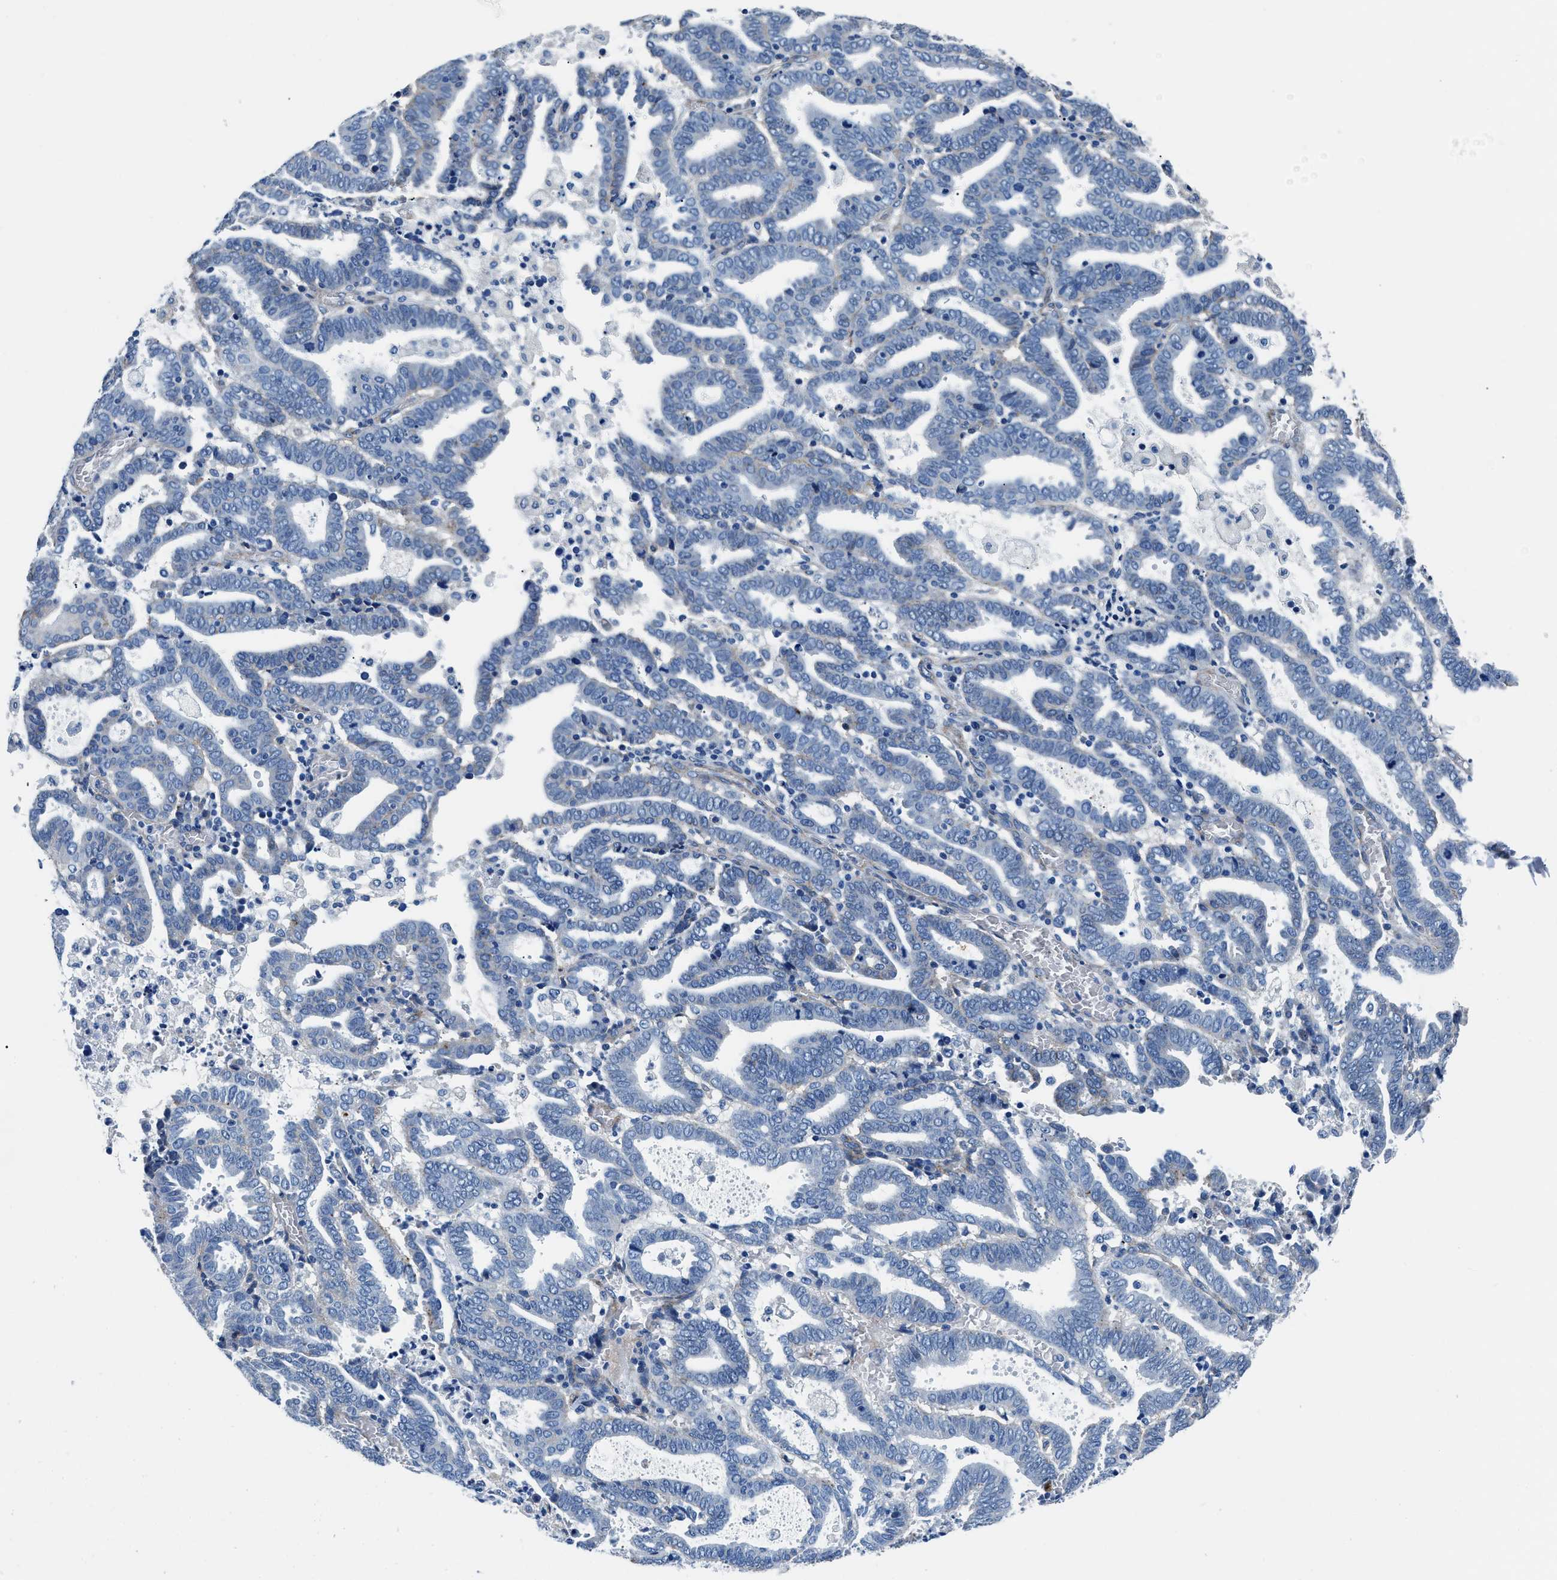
{"staining": {"intensity": "negative", "quantity": "none", "location": "none"}, "tissue": "endometrial cancer", "cell_type": "Tumor cells", "image_type": "cancer", "snomed": [{"axis": "morphology", "description": "Adenocarcinoma, NOS"}, {"axis": "topography", "description": "Uterus"}], "caption": "An image of human endometrial adenocarcinoma is negative for staining in tumor cells.", "gene": "DAG1", "patient": {"sex": "female", "age": 83}}